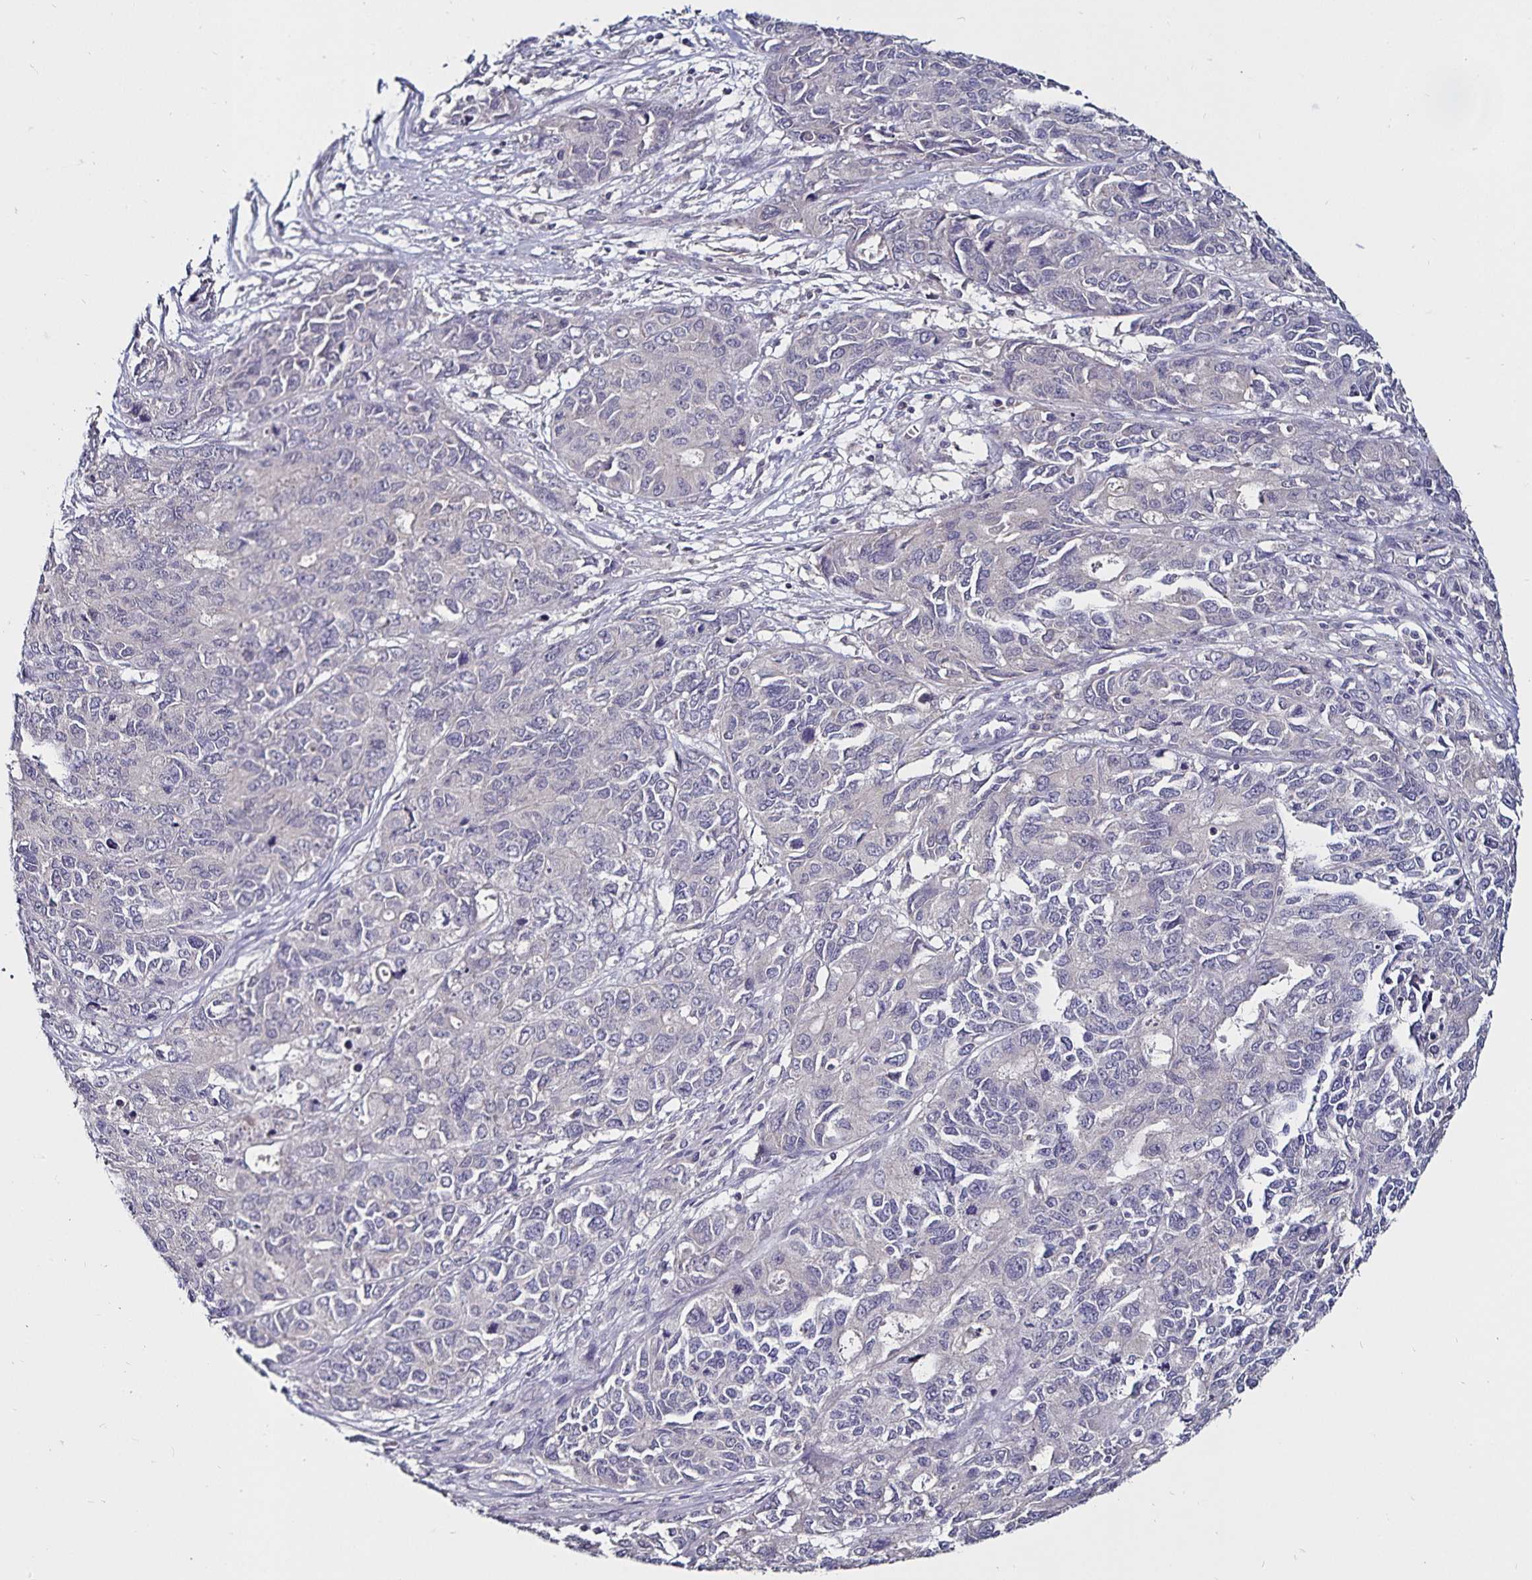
{"staining": {"intensity": "negative", "quantity": "none", "location": "none"}, "tissue": "endometrial cancer", "cell_type": "Tumor cells", "image_type": "cancer", "snomed": [{"axis": "morphology", "description": "Adenocarcinoma, NOS"}, {"axis": "topography", "description": "Uterus"}], "caption": "High power microscopy micrograph of an IHC image of endometrial adenocarcinoma, revealing no significant positivity in tumor cells.", "gene": "ACSL5", "patient": {"sex": "female", "age": 79}}